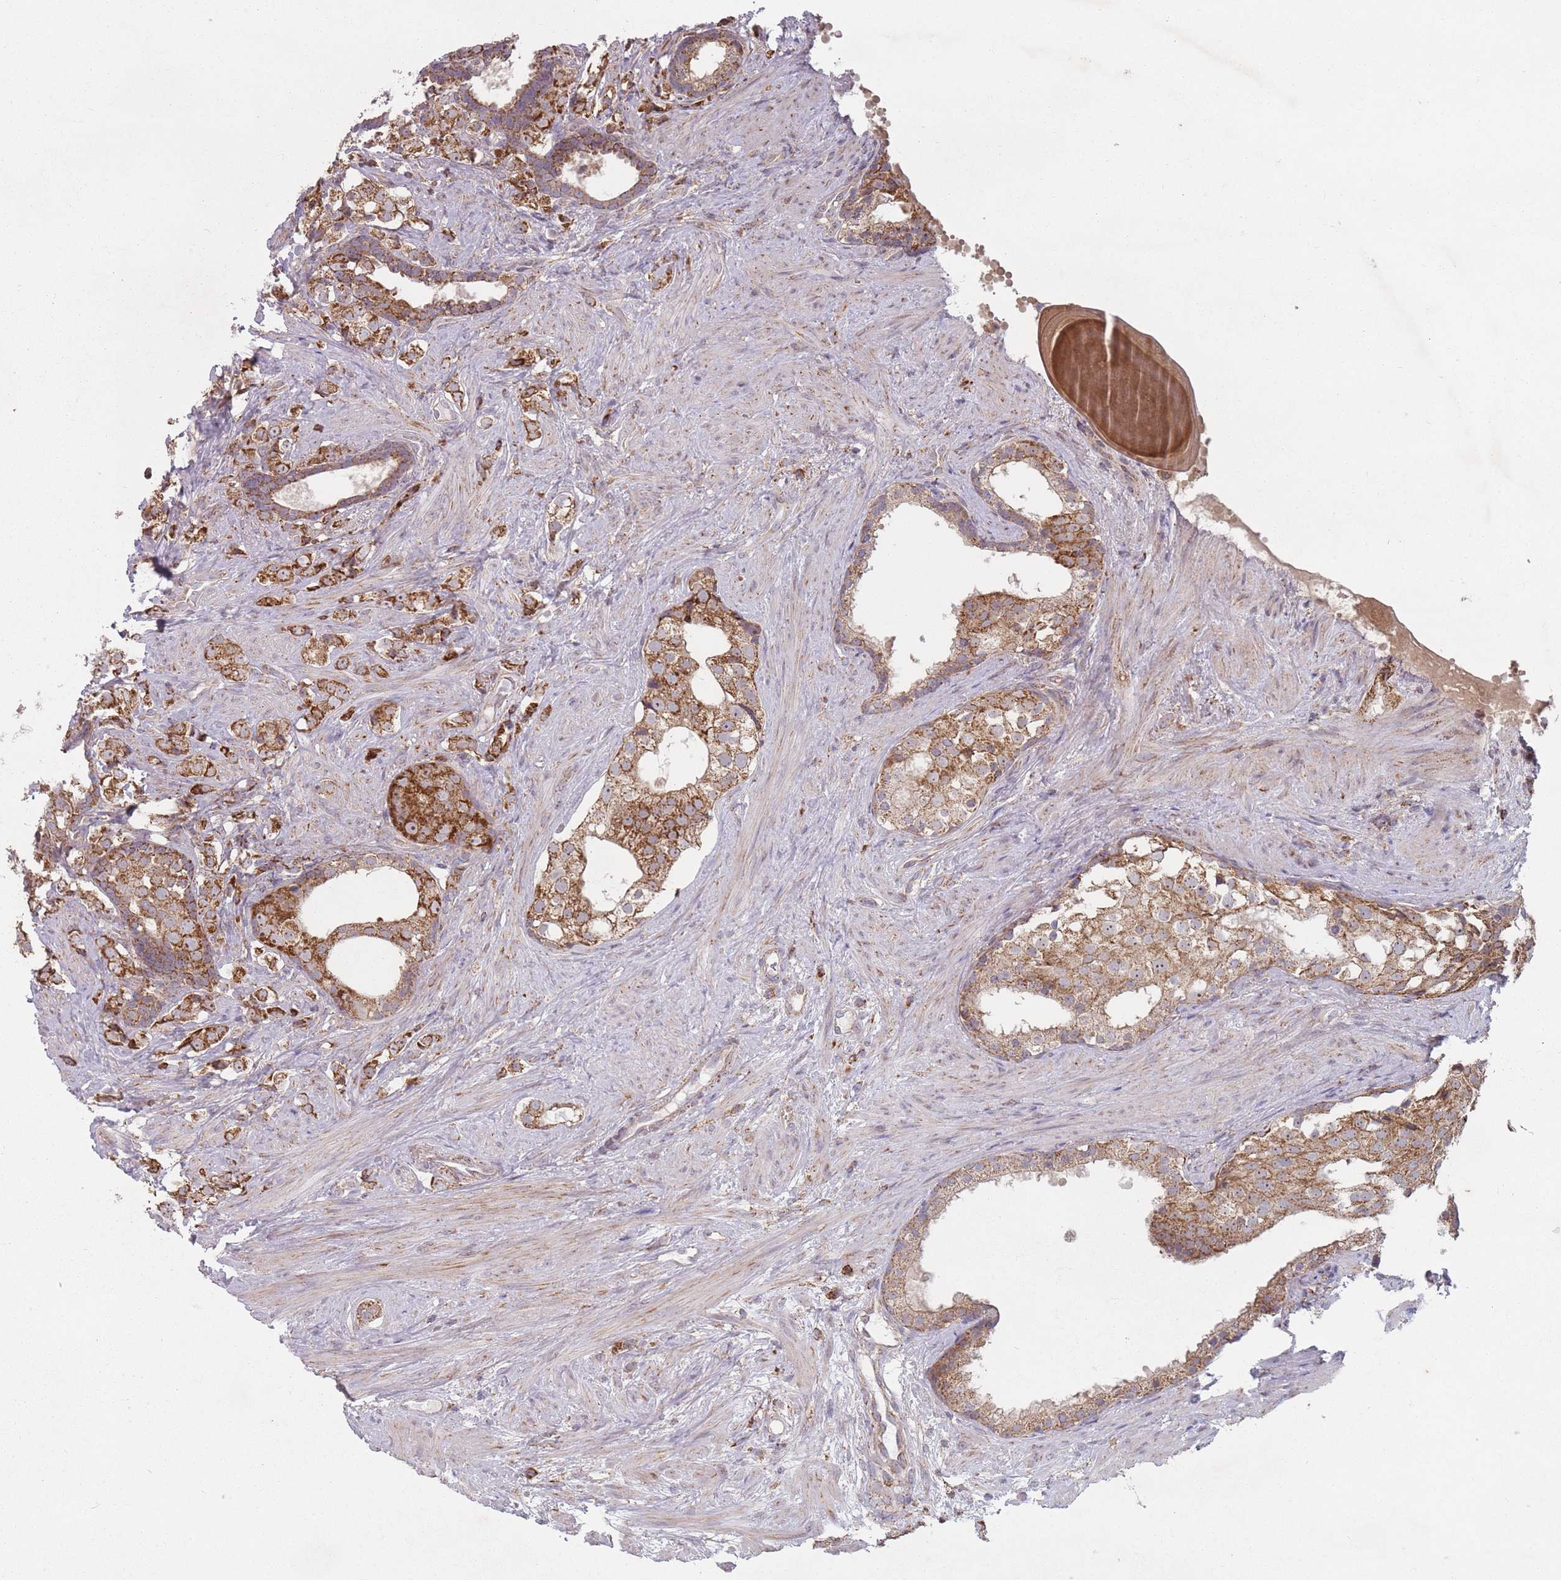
{"staining": {"intensity": "moderate", "quantity": ">75%", "location": "cytoplasmic/membranous"}, "tissue": "prostate cancer", "cell_type": "Tumor cells", "image_type": "cancer", "snomed": [{"axis": "morphology", "description": "Adenocarcinoma, High grade"}, {"axis": "topography", "description": "Prostate"}], "caption": "Prostate high-grade adenocarcinoma tissue reveals moderate cytoplasmic/membranous positivity in about >75% of tumor cells, visualized by immunohistochemistry.", "gene": "OR10Q1", "patient": {"sex": "male", "age": 49}}